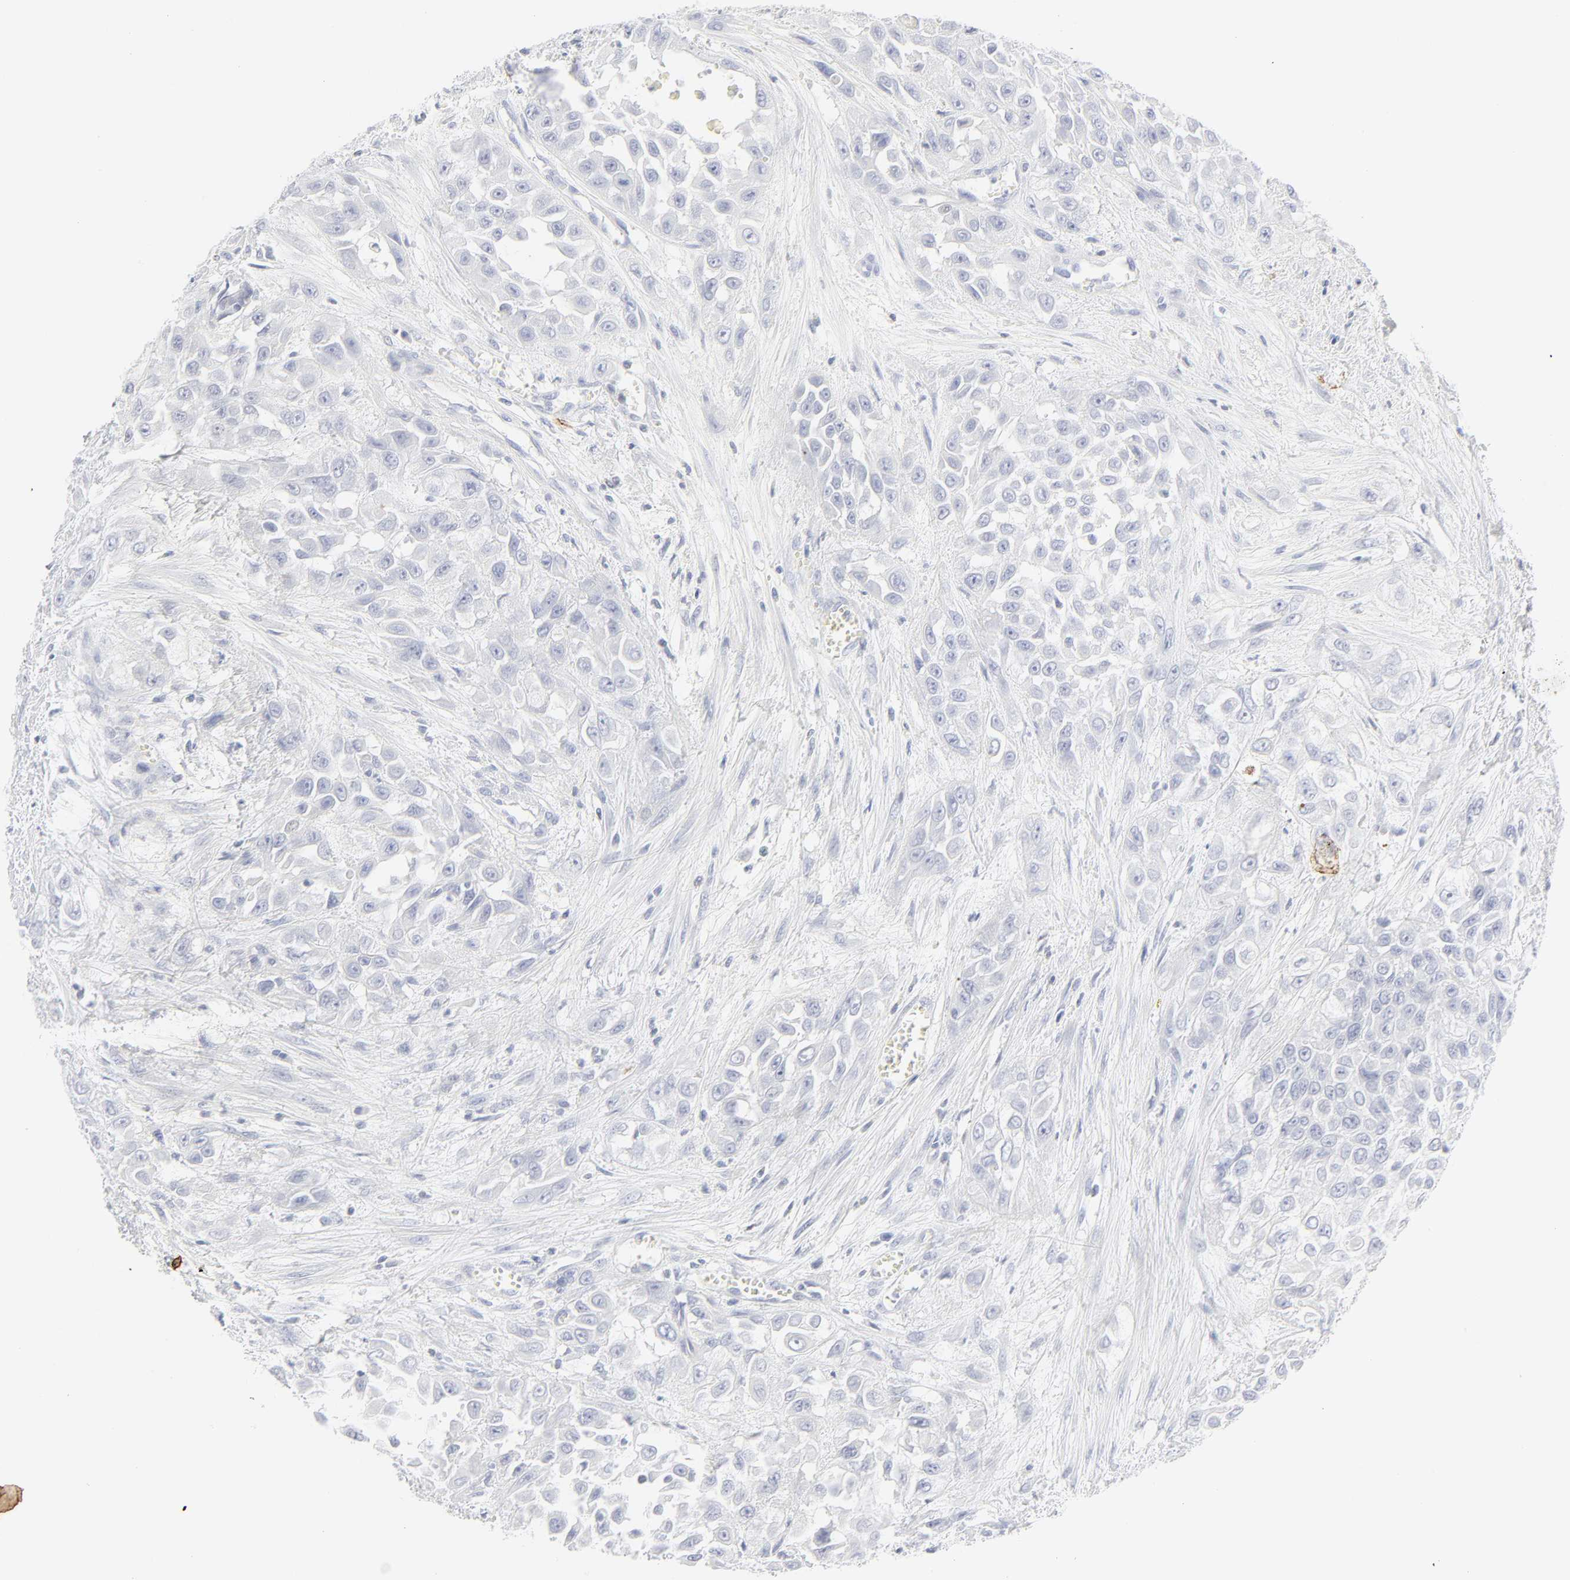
{"staining": {"intensity": "negative", "quantity": "none", "location": "none"}, "tissue": "urothelial cancer", "cell_type": "Tumor cells", "image_type": "cancer", "snomed": [{"axis": "morphology", "description": "Urothelial carcinoma, High grade"}, {"axis": "topography", "description": "Urinary bladder"}], "caption": "DAB immunohistochemical staining of urothelial cancer reveals no significant staining in tumor cells. (Immunohistochemistry (ihc), brightfield microscopy, high magnification).", "gene": "CCR7", "patient": {"sex": "male", "age": 57}}